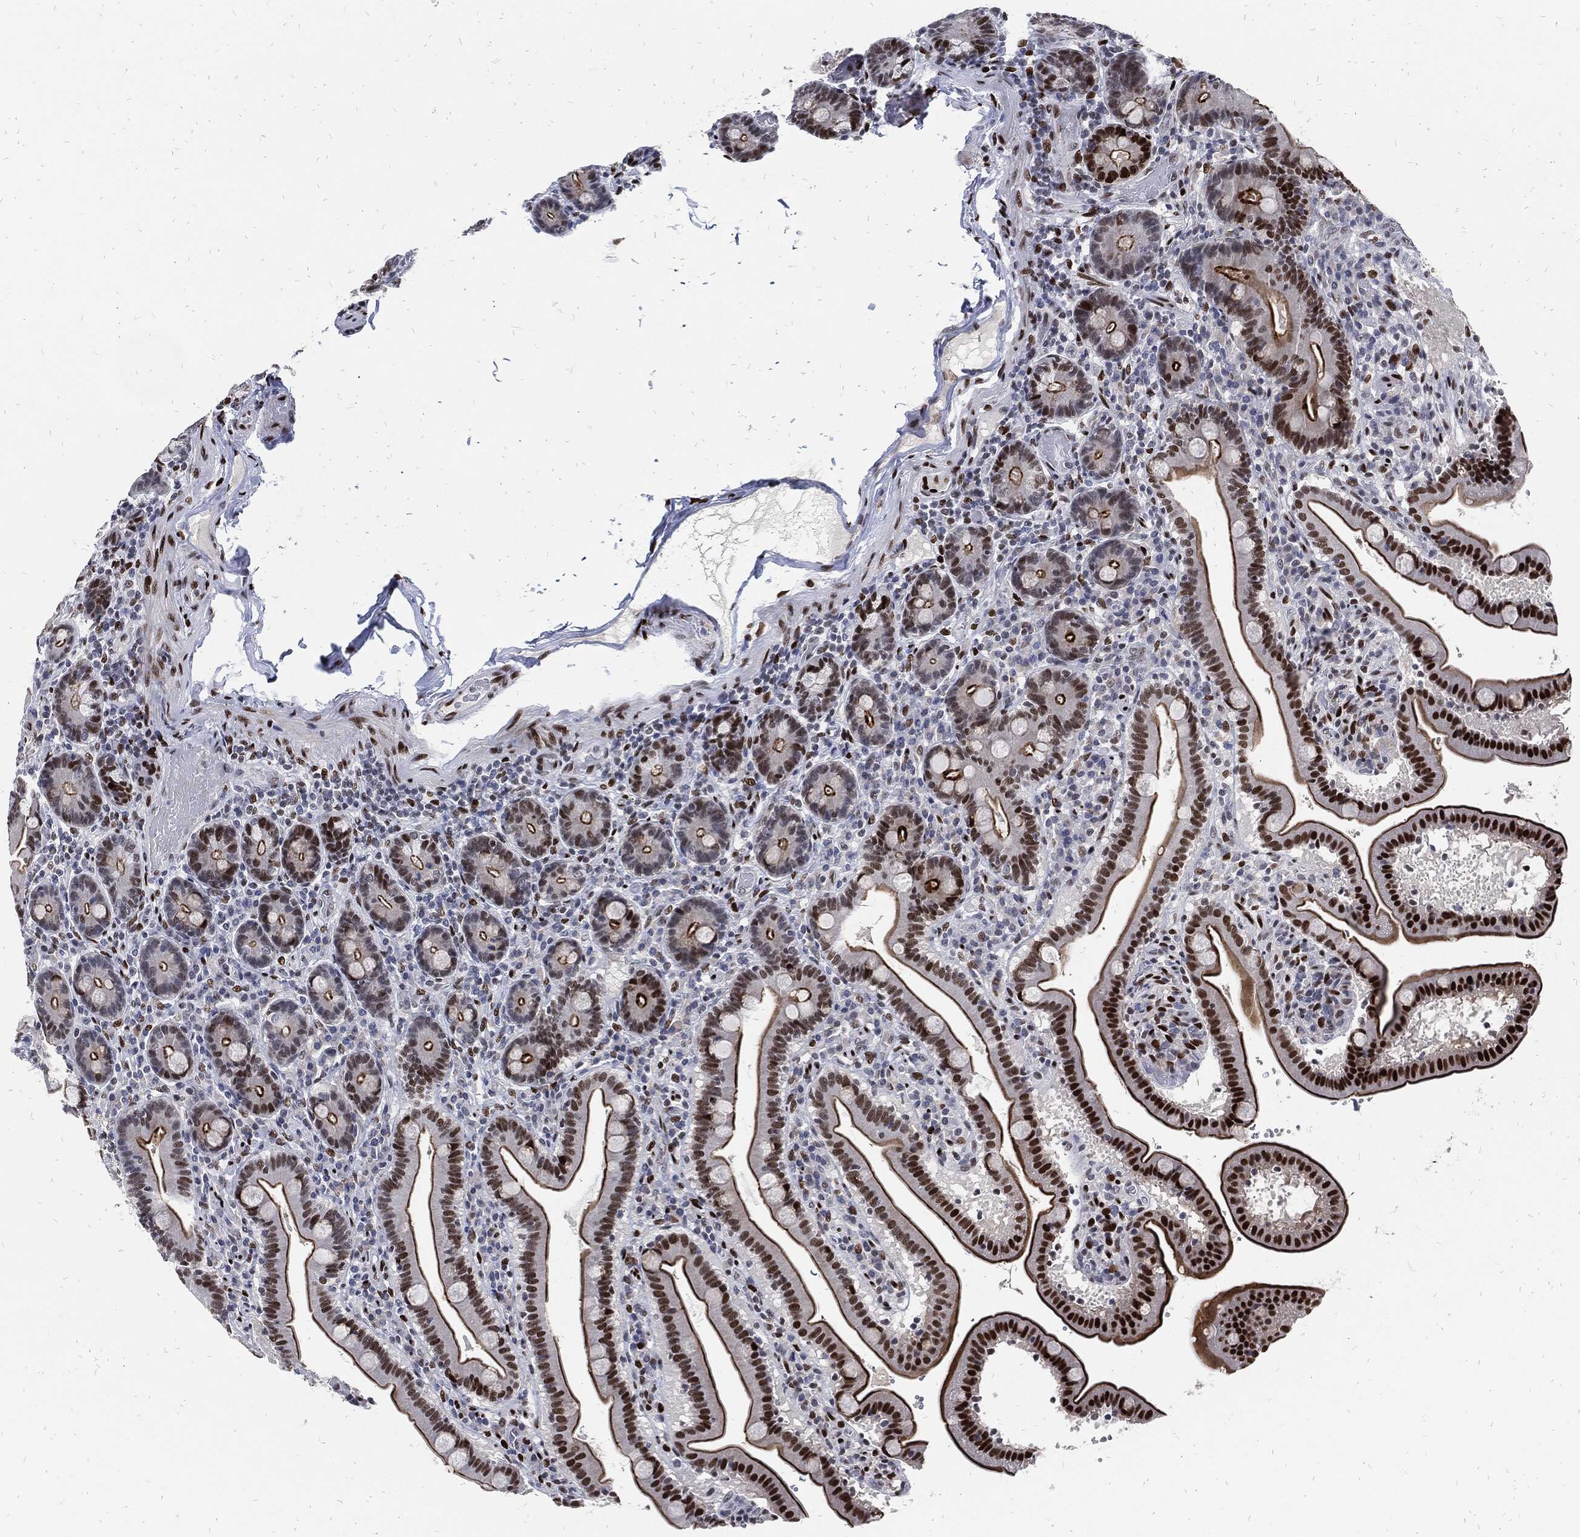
{"staining": {"intensity": "strong", "quantity": "25%-75%", "location": "cytoplasmic/membranous,nuclear"}, "tissue": "small intestine", "cell_type": "Glandular cells", "image_type": "normal", "snomed": [{"axis": "morphology", "description": "Normal tissue, NOS"}, {"axis": "topography", "description": "Small intestine"}], "caption": "Strong cytoplasmic/membranous,nuclear protein positivity is seen in approximately 25%-75% of glandular cells in small intestine. The staining was performed using DAB (3,3'-diaminobenzidine), with brown indicating positive protein expression. Nuclei are stained blue with hematoxylin.", "gene": "JUN", "patient": {"sex": "male", "age": 66}}